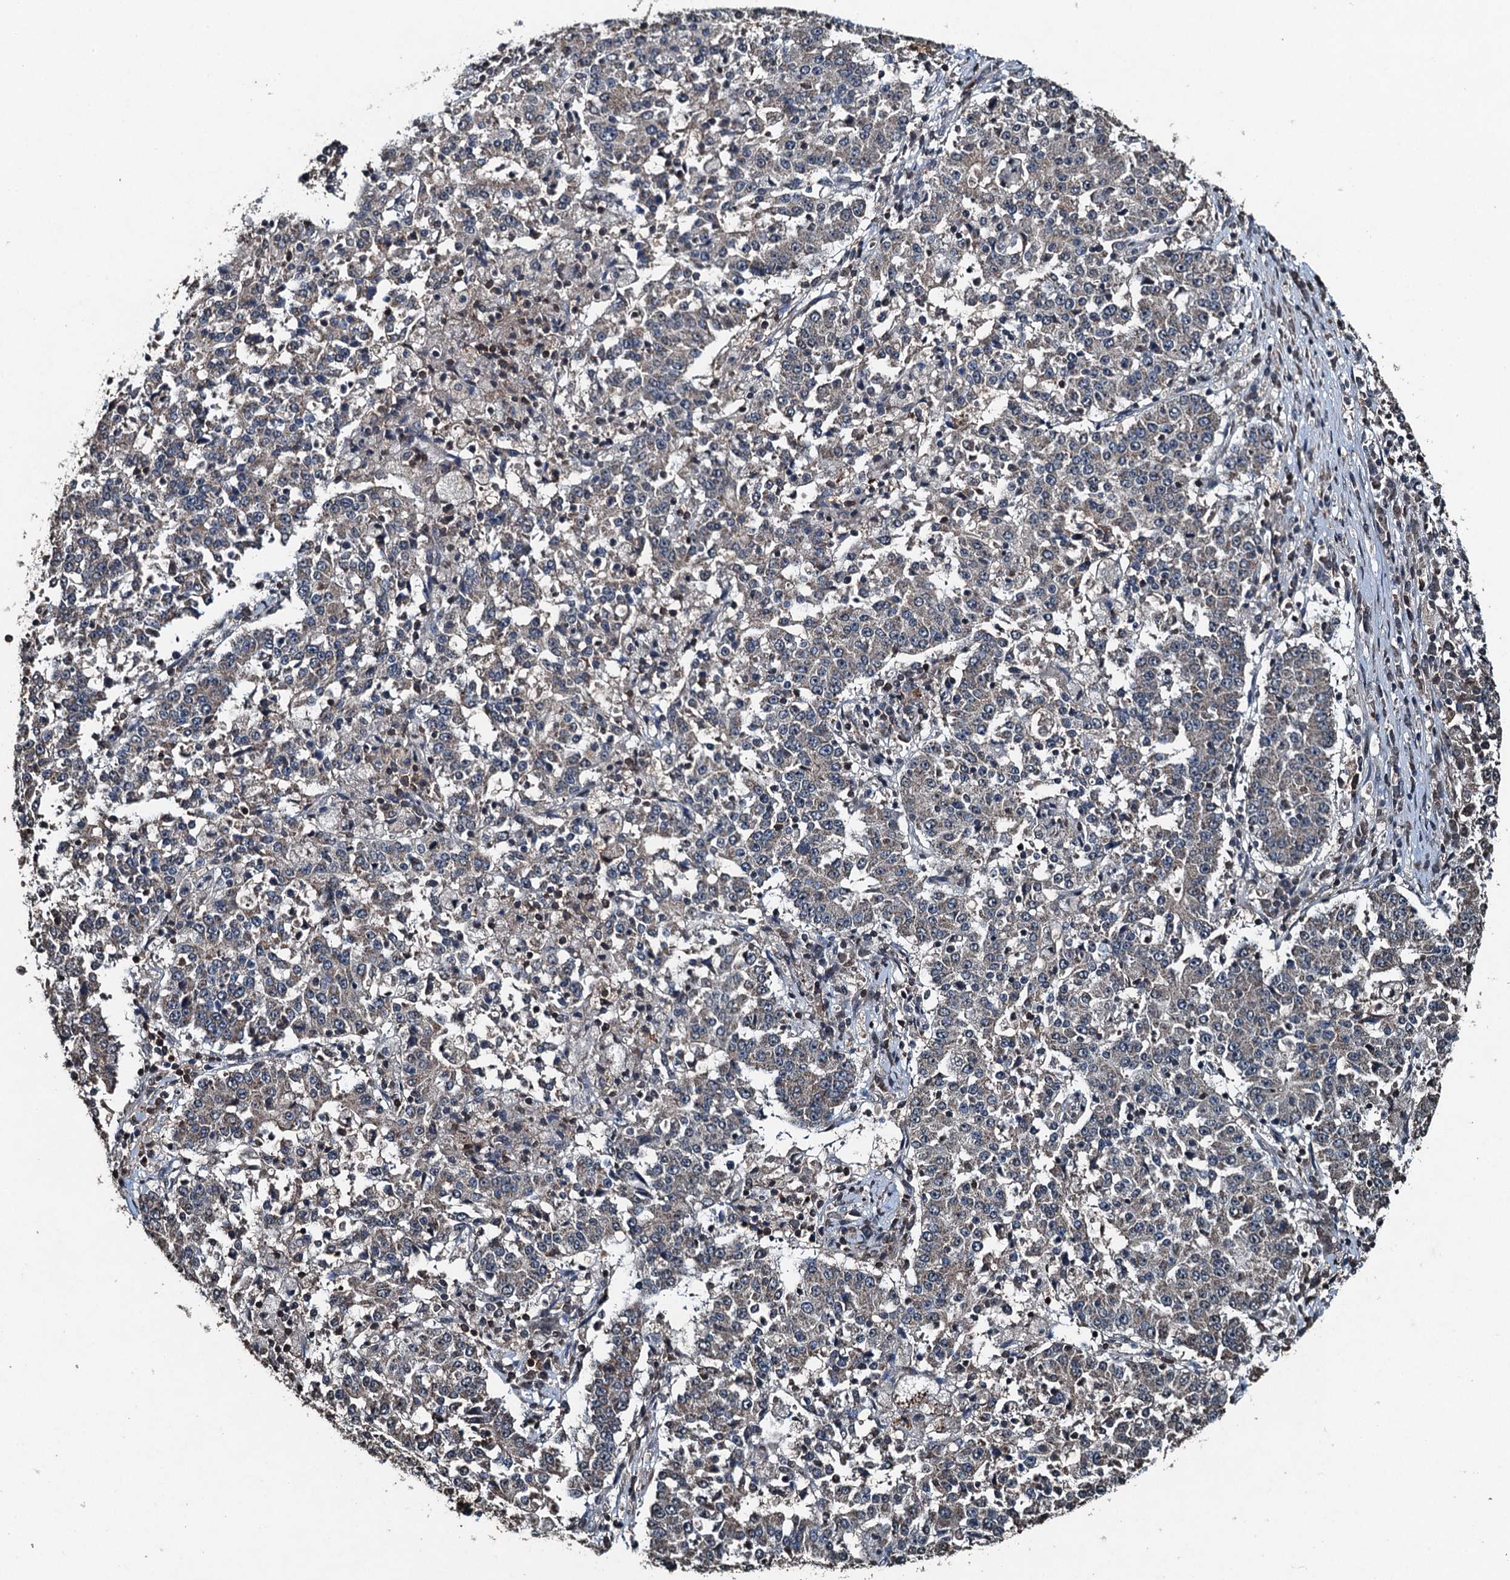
{"staining": {"intensity": "weak", "quantity": "<25%", "location": "cytoplasmic/membranous"}, "tissue": "stomach cancer", "cell_type": "Tumor cells", "image_type": "cancer", "snomed": [{"axis": "morphology", "description": "Adenocarcinoma, NOS"}, {"axis": "topography", "description": "Stomach"}], "caption": "Tumor cells show no significant protein positivity in stomach adenocarcinoma.", "gene": "TCTN1", "patient": {"sex": "male", "age": 59}}